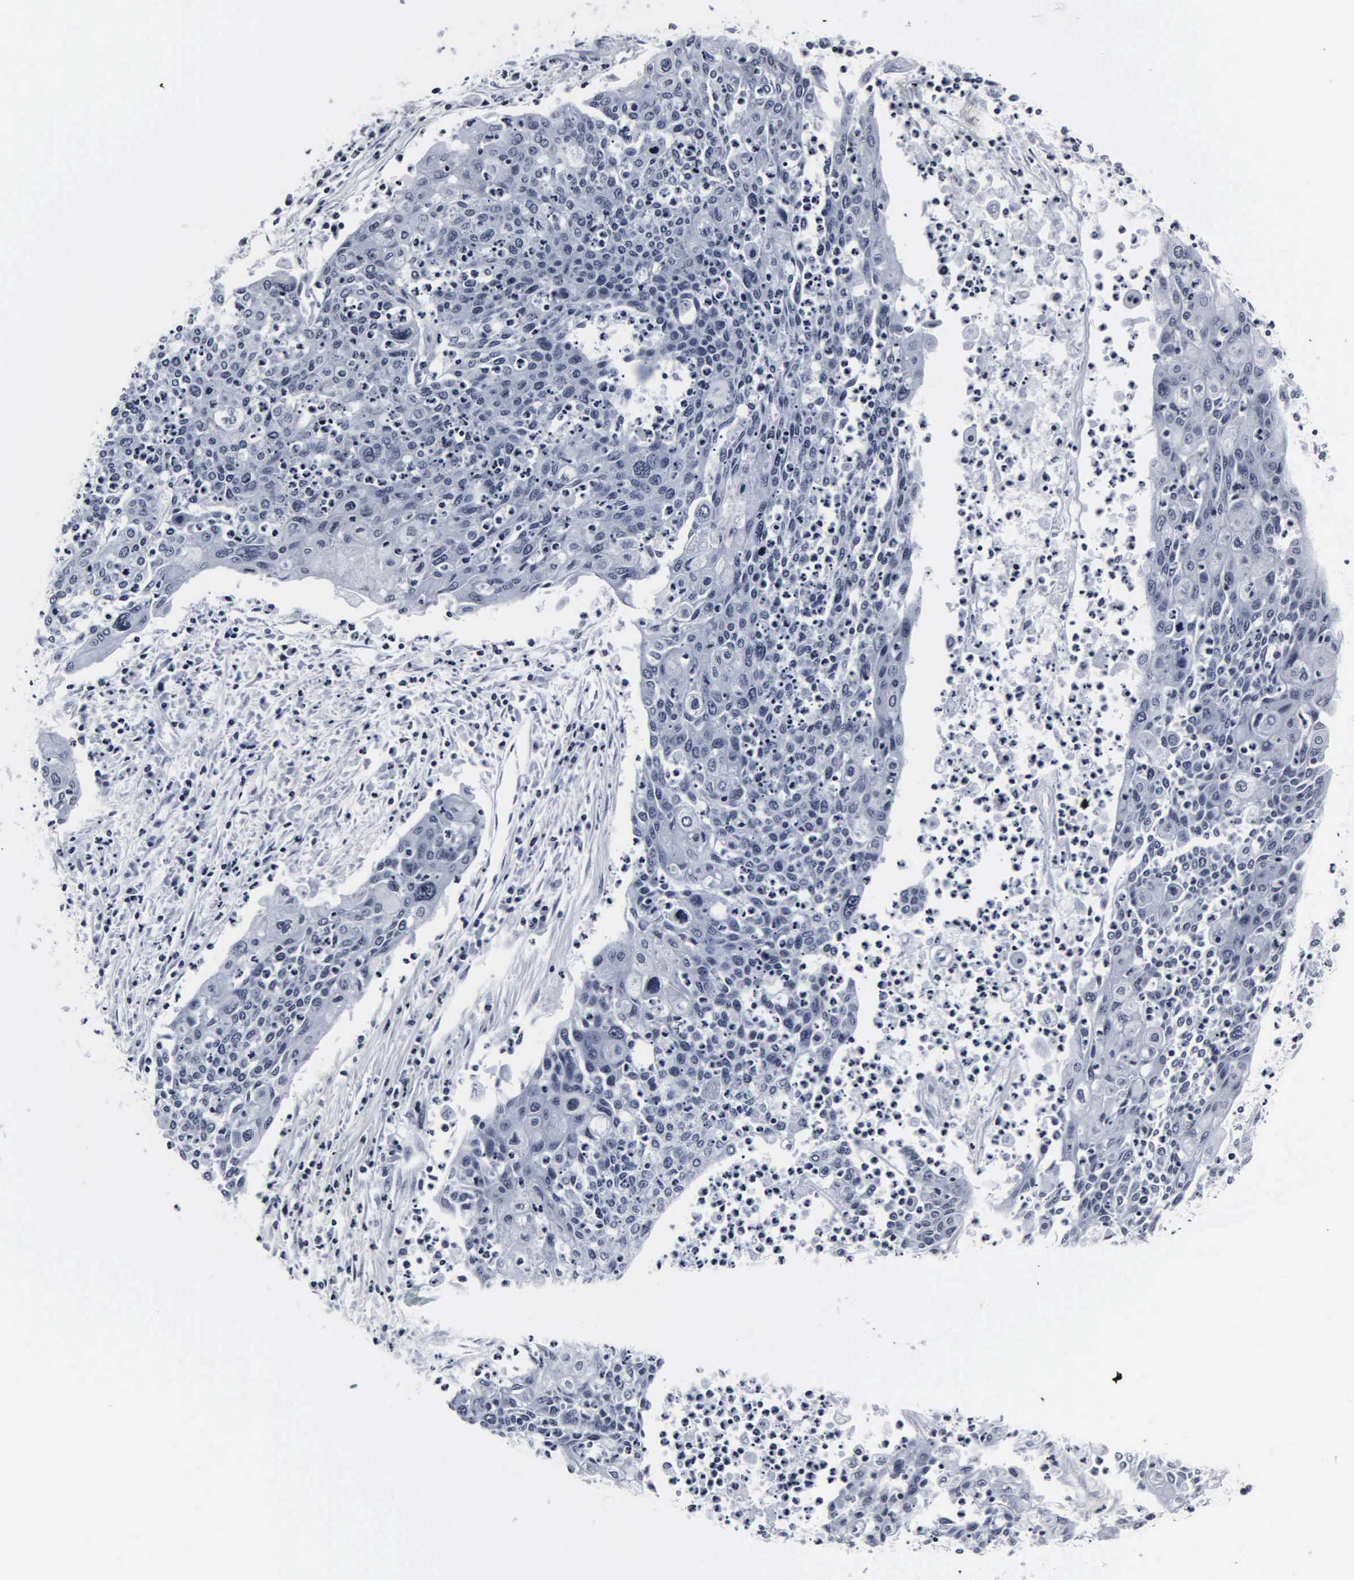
{"staining": {"intensity": "negative", "quantity": "none", "location": "none"}, "tissue": "cervical cancer", "cell_type": "Tumor cells", "image_type": "cancer", "snomed": [{"axis": "morphology", "description": "Squamous cell carcinoma, NOS"}, {"axis": "topography", "description": "Cervix"}], "caption": "Tumor cells show no significant protein staining in cervical cancer.", "gene": "DGCR2", "patient": {"sex": "female", "age": 40}}